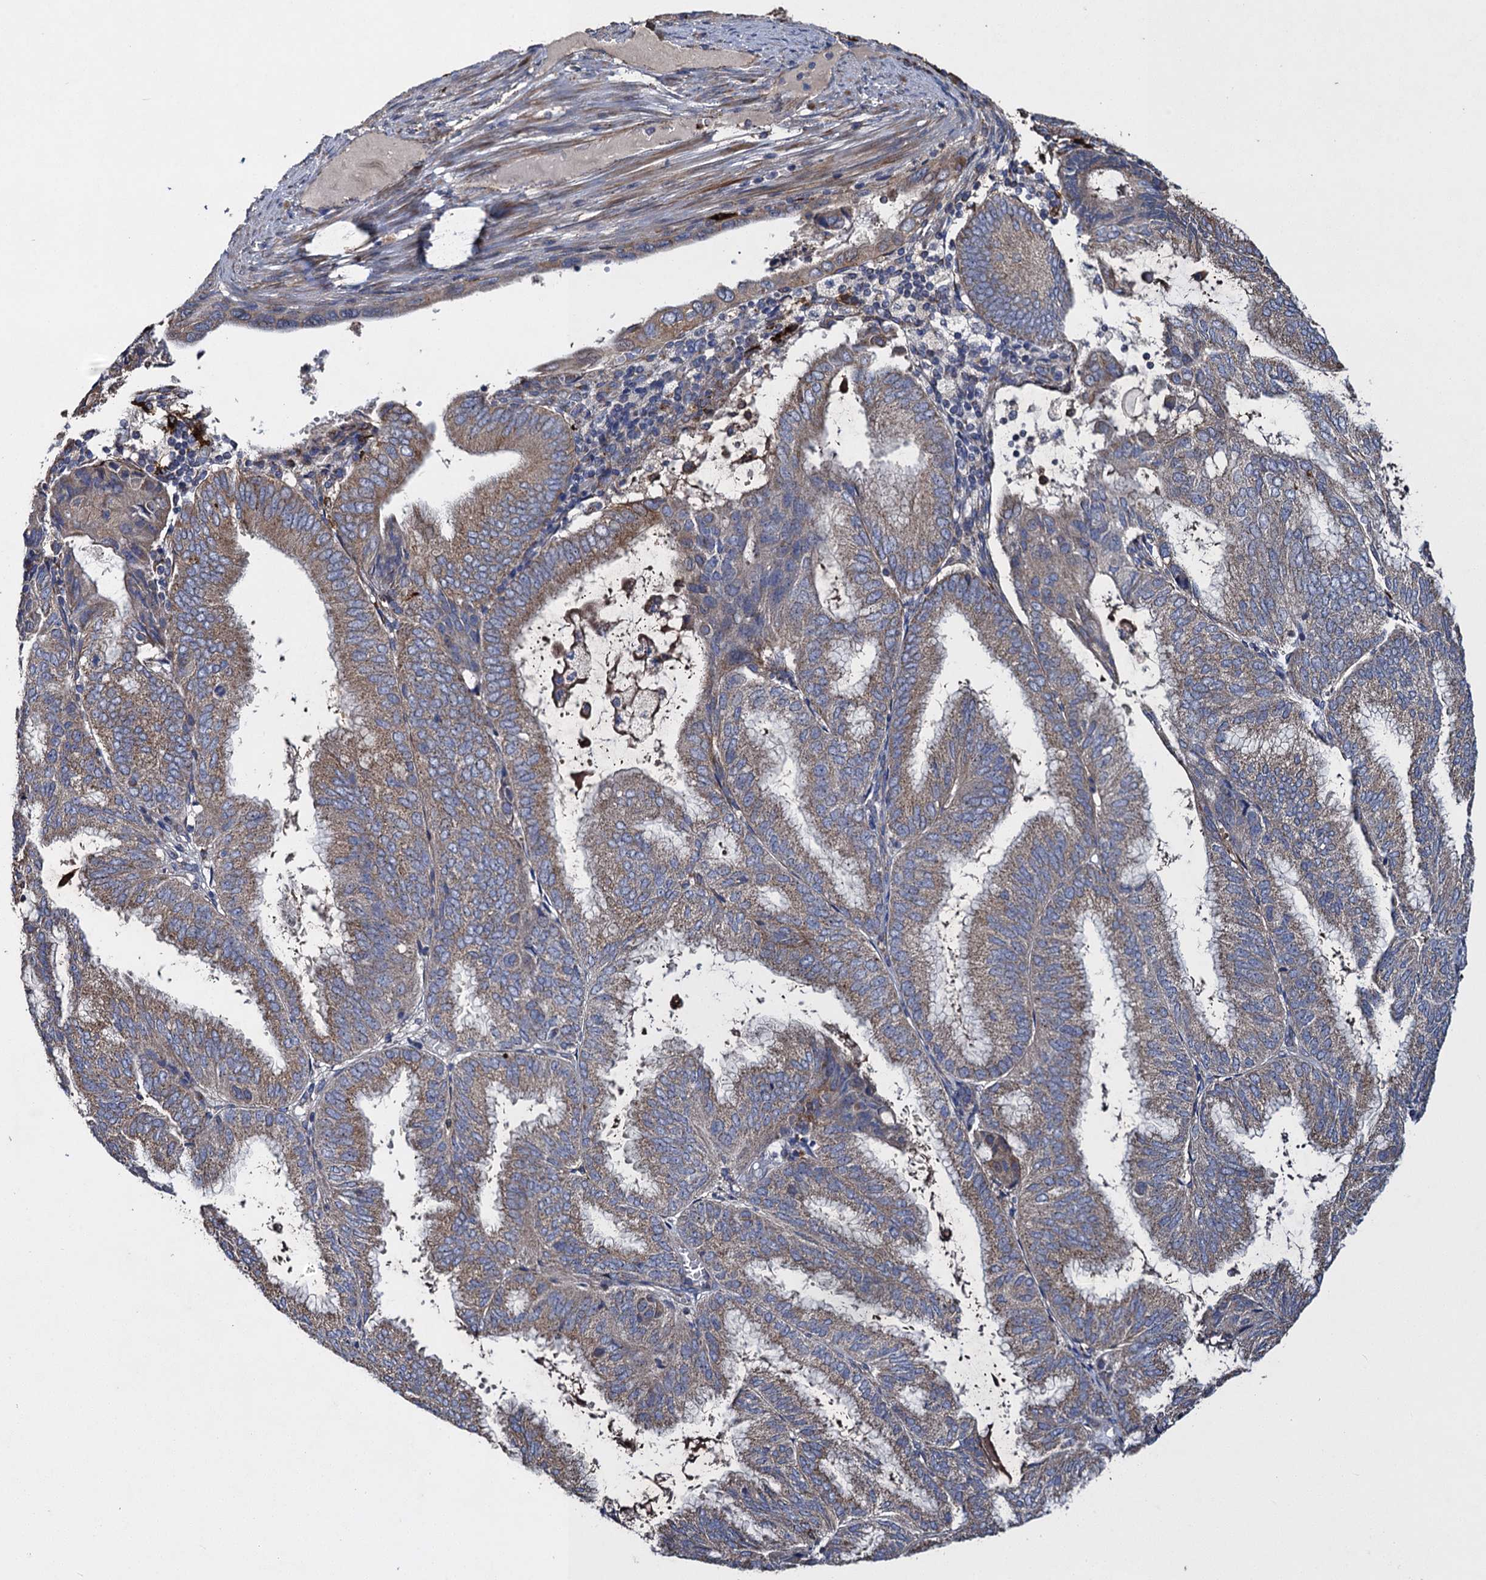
{"staining": {"intensity": "weak", "quantity": ">75%", "location": "cytoplasmic/membranous"}, "tissue": "endometrial cancer", "cell_type": "Tumor cells", "image_type": "cancer", "snomed": [{"axis": "morphology", "description": "Adenocarcinoma, NOS"}, {"axis": "topography", "description": "Endometrium"}], "caption": "Endometrial cancer was stained to show a protein in brown. There is low levels of weak cytoplasmic/membranous expression in approximately >75% of tumor cells. (DAB IHC with brightfield microscopy, high magnification).", "gene": "TXNDC11", "patient": {"sex": "female", "age": 49}}